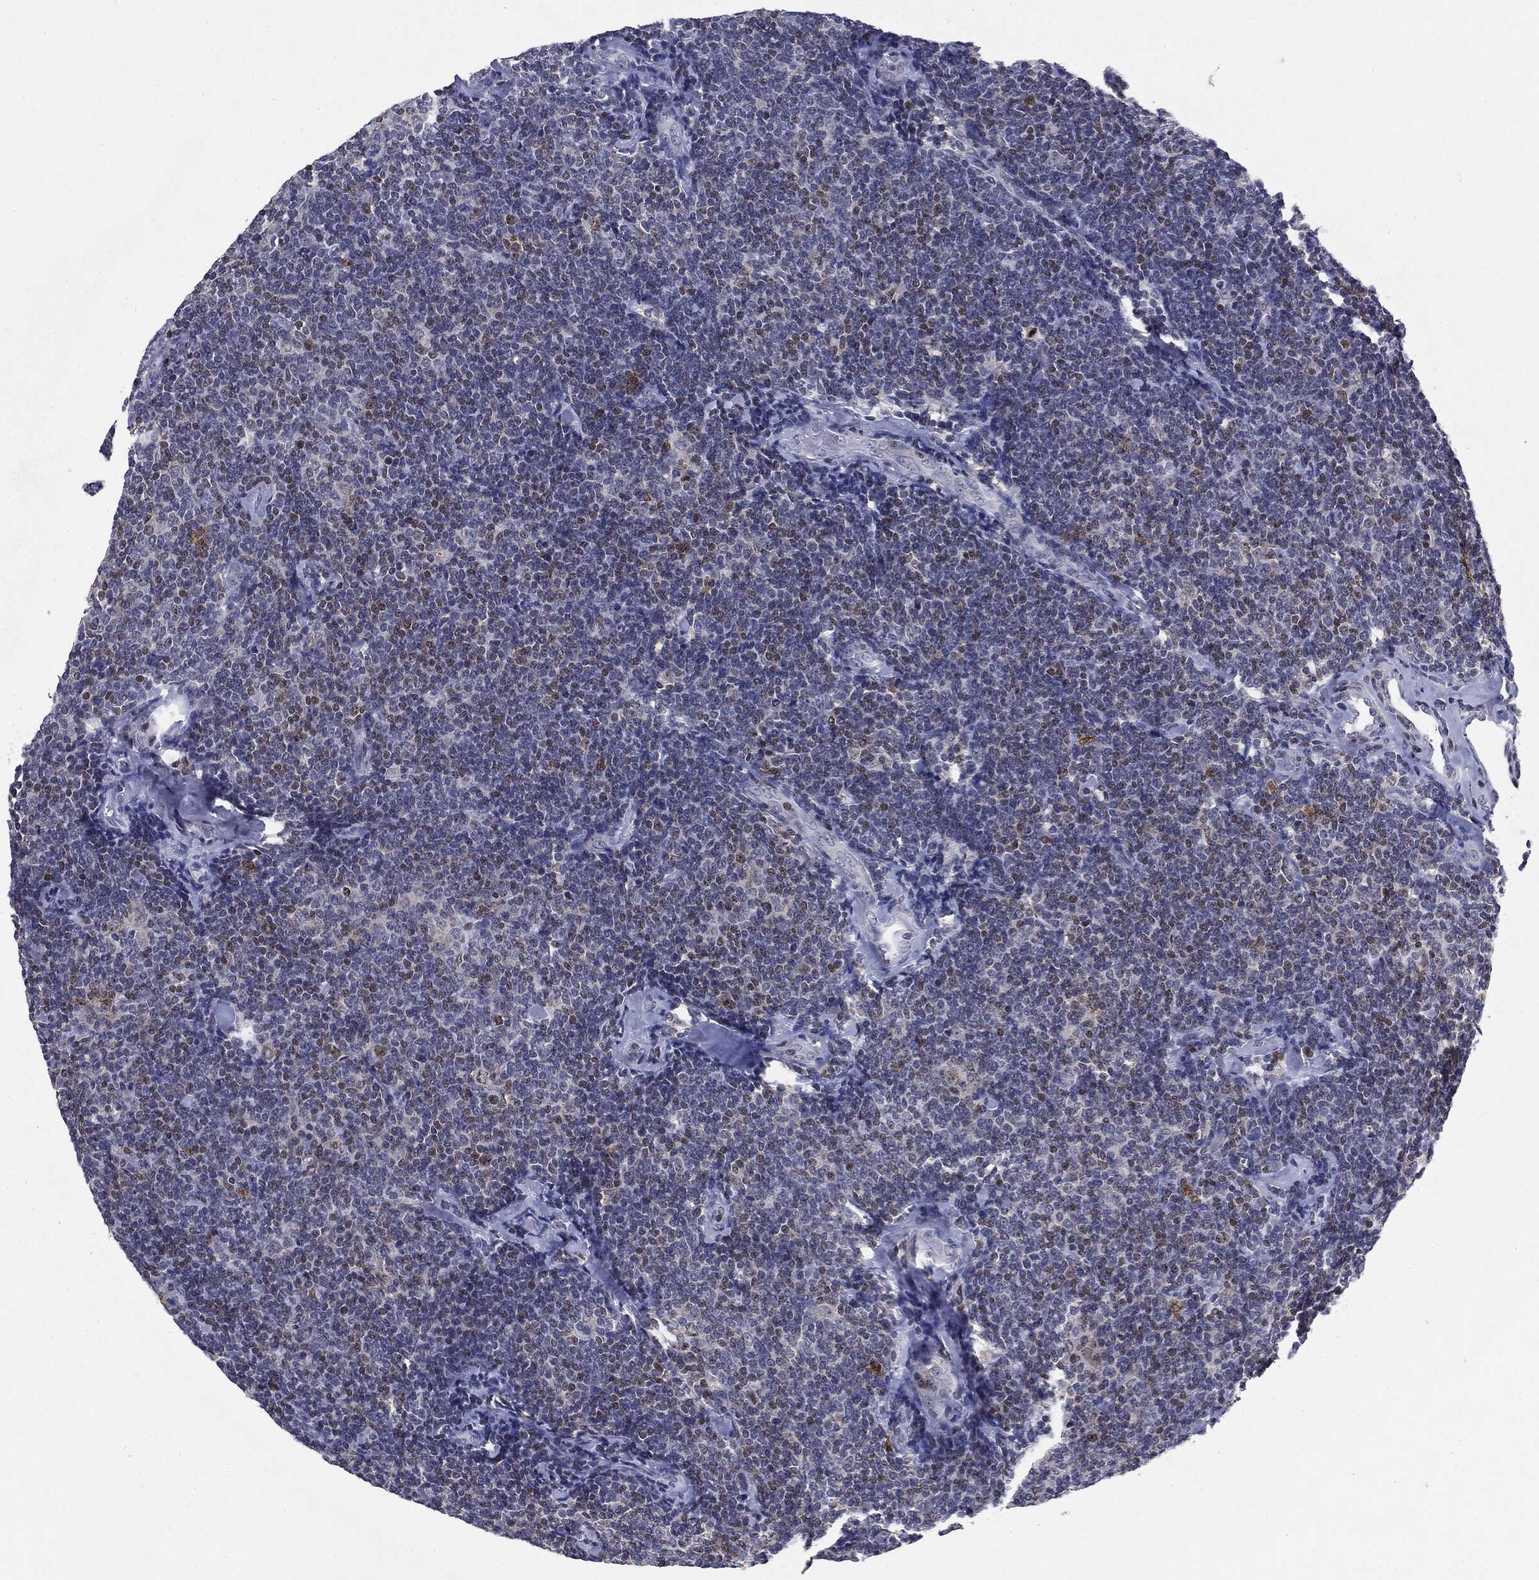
{"staining": {"intensity": "weak", "quantity": "<25%", "location": "nuclear"}, "tissue": "lymphoma", "cell_type": "Tumor cells", "image_type": "cancer", "snomed": [{"axis": "morphology", "description": "Malignant lymphoma, non-Hodgkin's type, Low grade"}, {"axis": "topography", "description": "Lymph node"}], "caption": "DAB immunohistochemical staining of low-grade malignant lymphoma, non-Hodgkin's type displays no significant positivity in tumor cells. (Immunohistochemistry (ihc), brightfield microscopy, high magnification).", "gene": "KIF2C", "patient": {"sex": "female", "age": 56}}